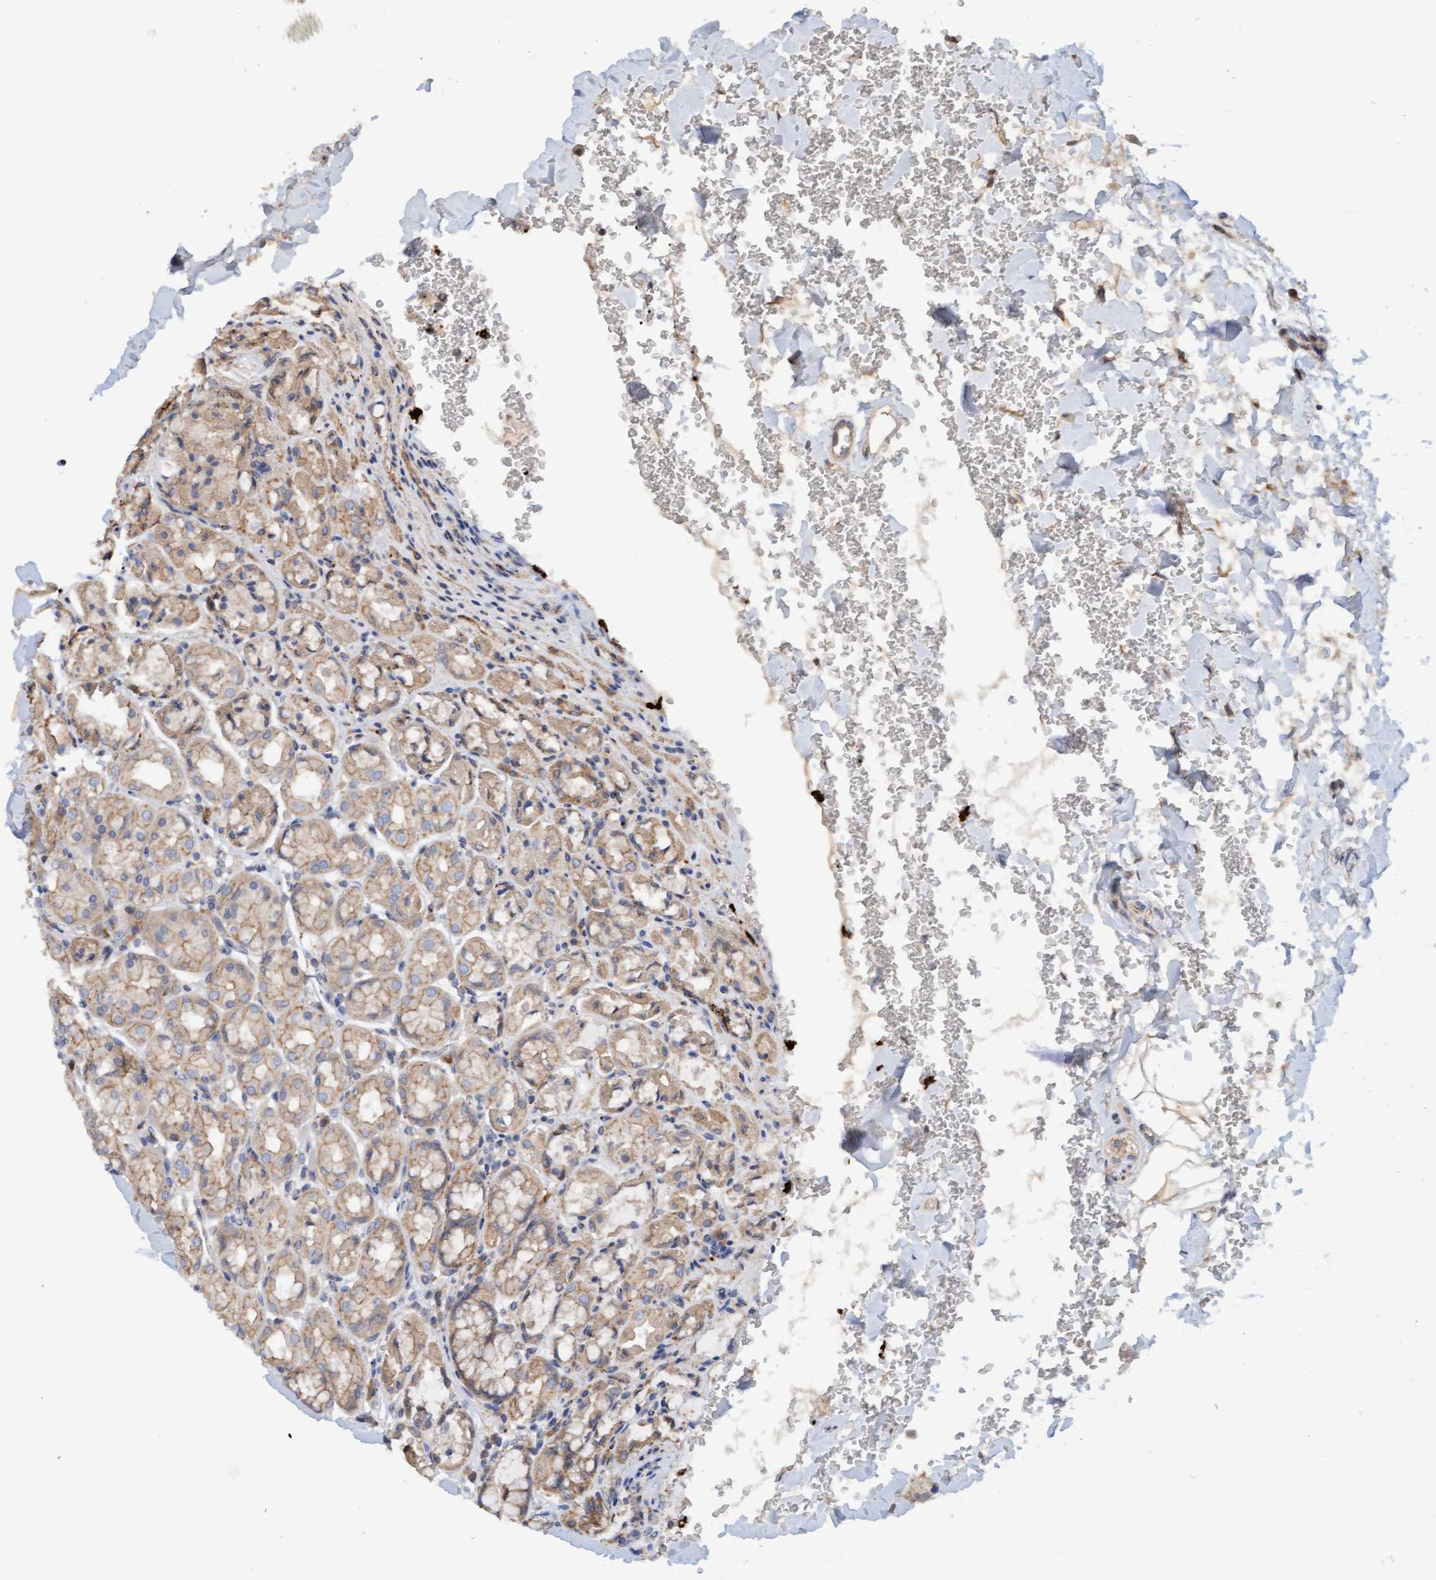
{"staining": {"intensity": "weak", "quantity": "25%-75%", "location": "cytoplasmic/membranous"}, "tissue": "stomach", "cell_type": "Glandular cells", "image_type": "normal", "snomed": [{"axis": "morphology", "description": "Normal tissue, NOS"}, {"axis": "topography", "description": "Stomach"}], "caption": "Protein expression analysis of benign human stomach reveals weak cytoplasmic/membranous staining in approximately 25%-75% of glandular cells. The staining was performed using DAB (3,3'-diaminobenzidine), with brown indicating positive protein expression. Nuclei are stained blue with hematoxylin.", "gene": "MMP8", "patient": {"sex": "male", "age": 42}}